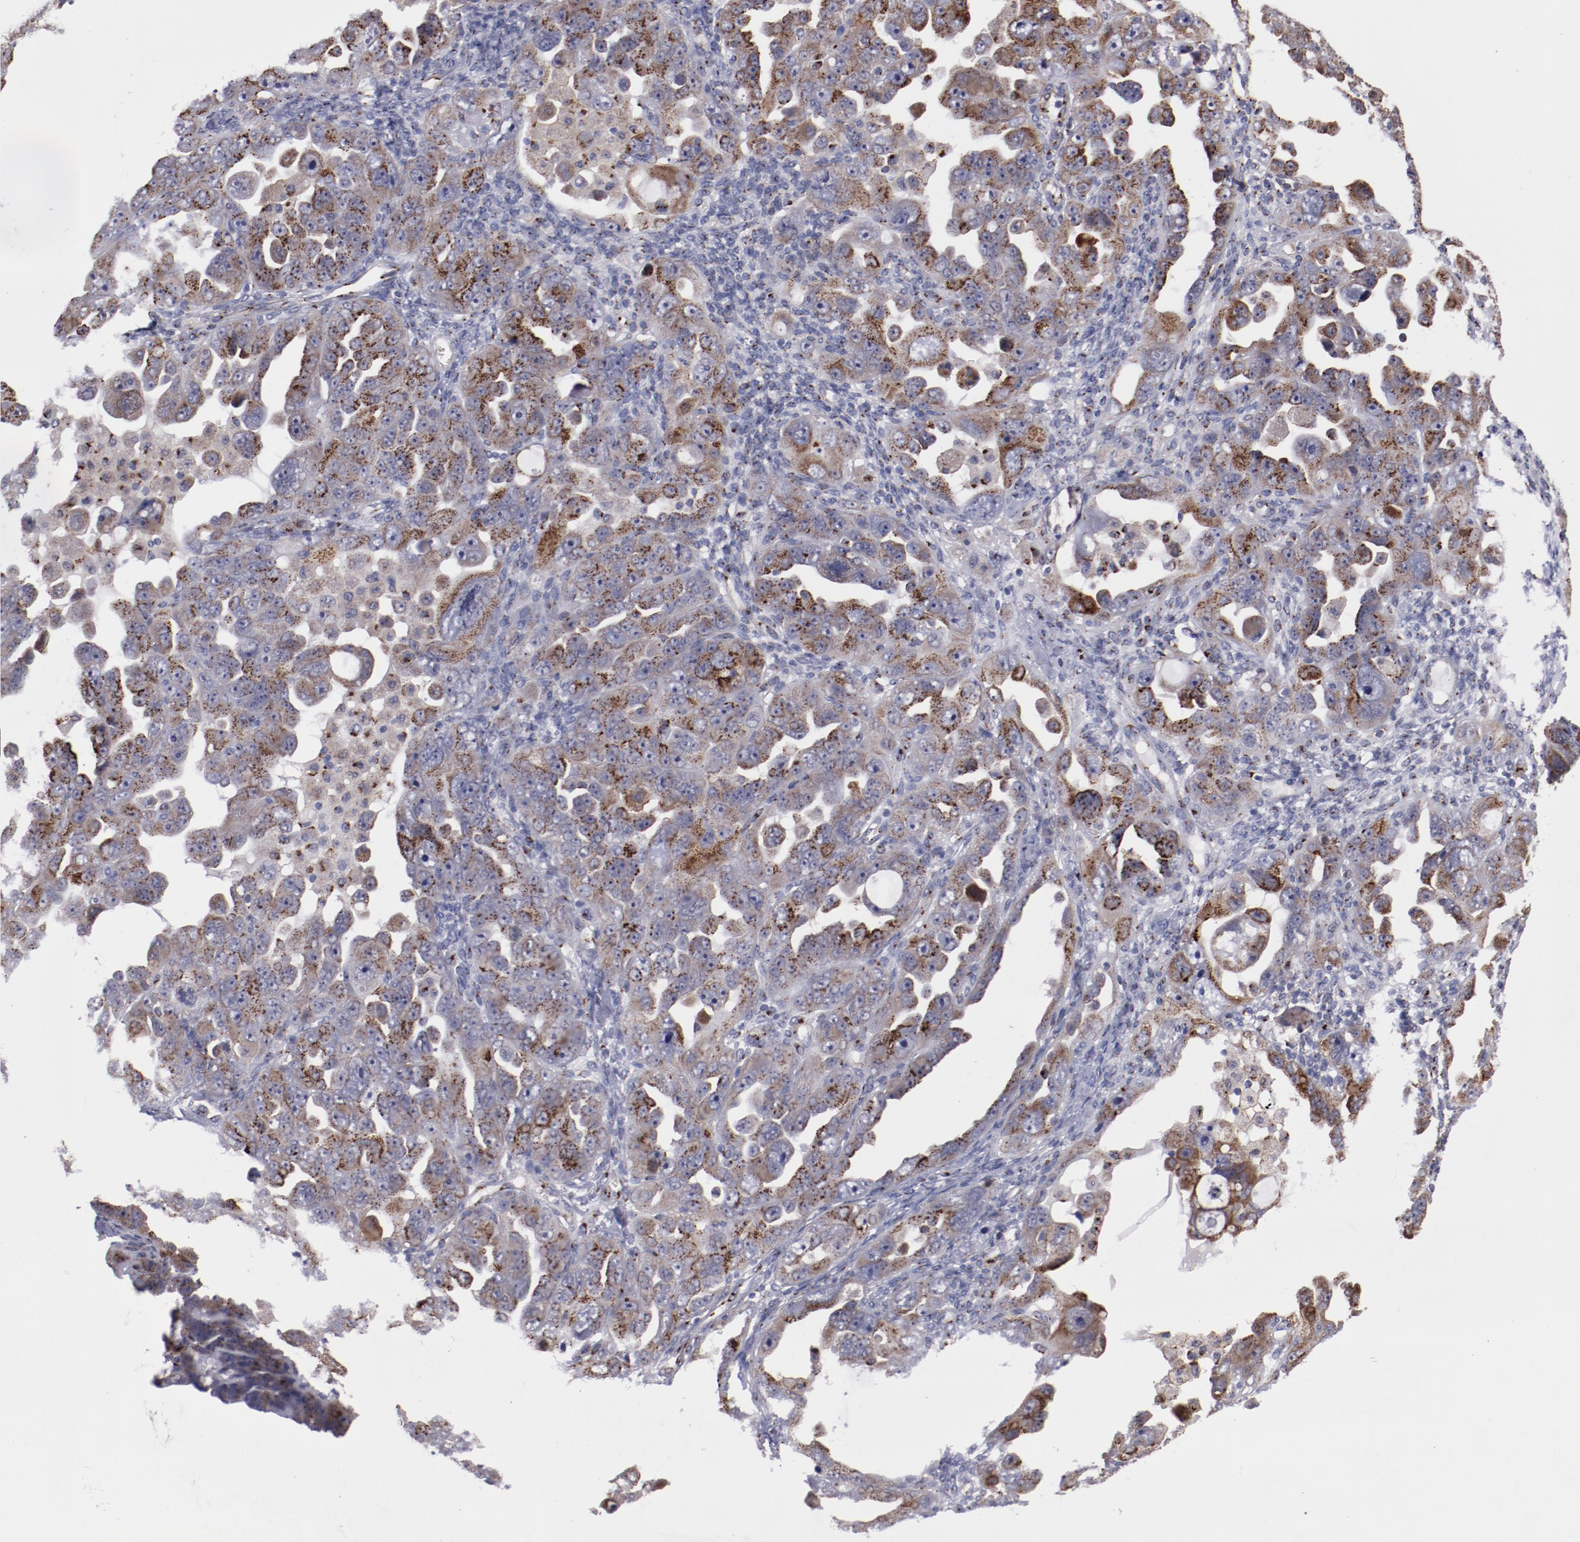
{"staining": {"intensity": "strong", "quantity": ">75%", "location": "cytoplasmic/membranous"}, "tissue": "ovarian cancer", "cell_type": "Tumor cells", "image_type": "cancer", "snomed": [{"axis": "morphology", "description": "Cystadenocarcinoma, serous, NOS"}, {"axis": "topography", "description": "Ovary"}], "caption": "A high amount of strong cytoplasmic/membranous expression is seen in about >75% of tumor cells in ovarian serous cystadenocarcinoma tissue.", "gene": "GOLIM4", "patient": {"sex": "female", "age": 66}}